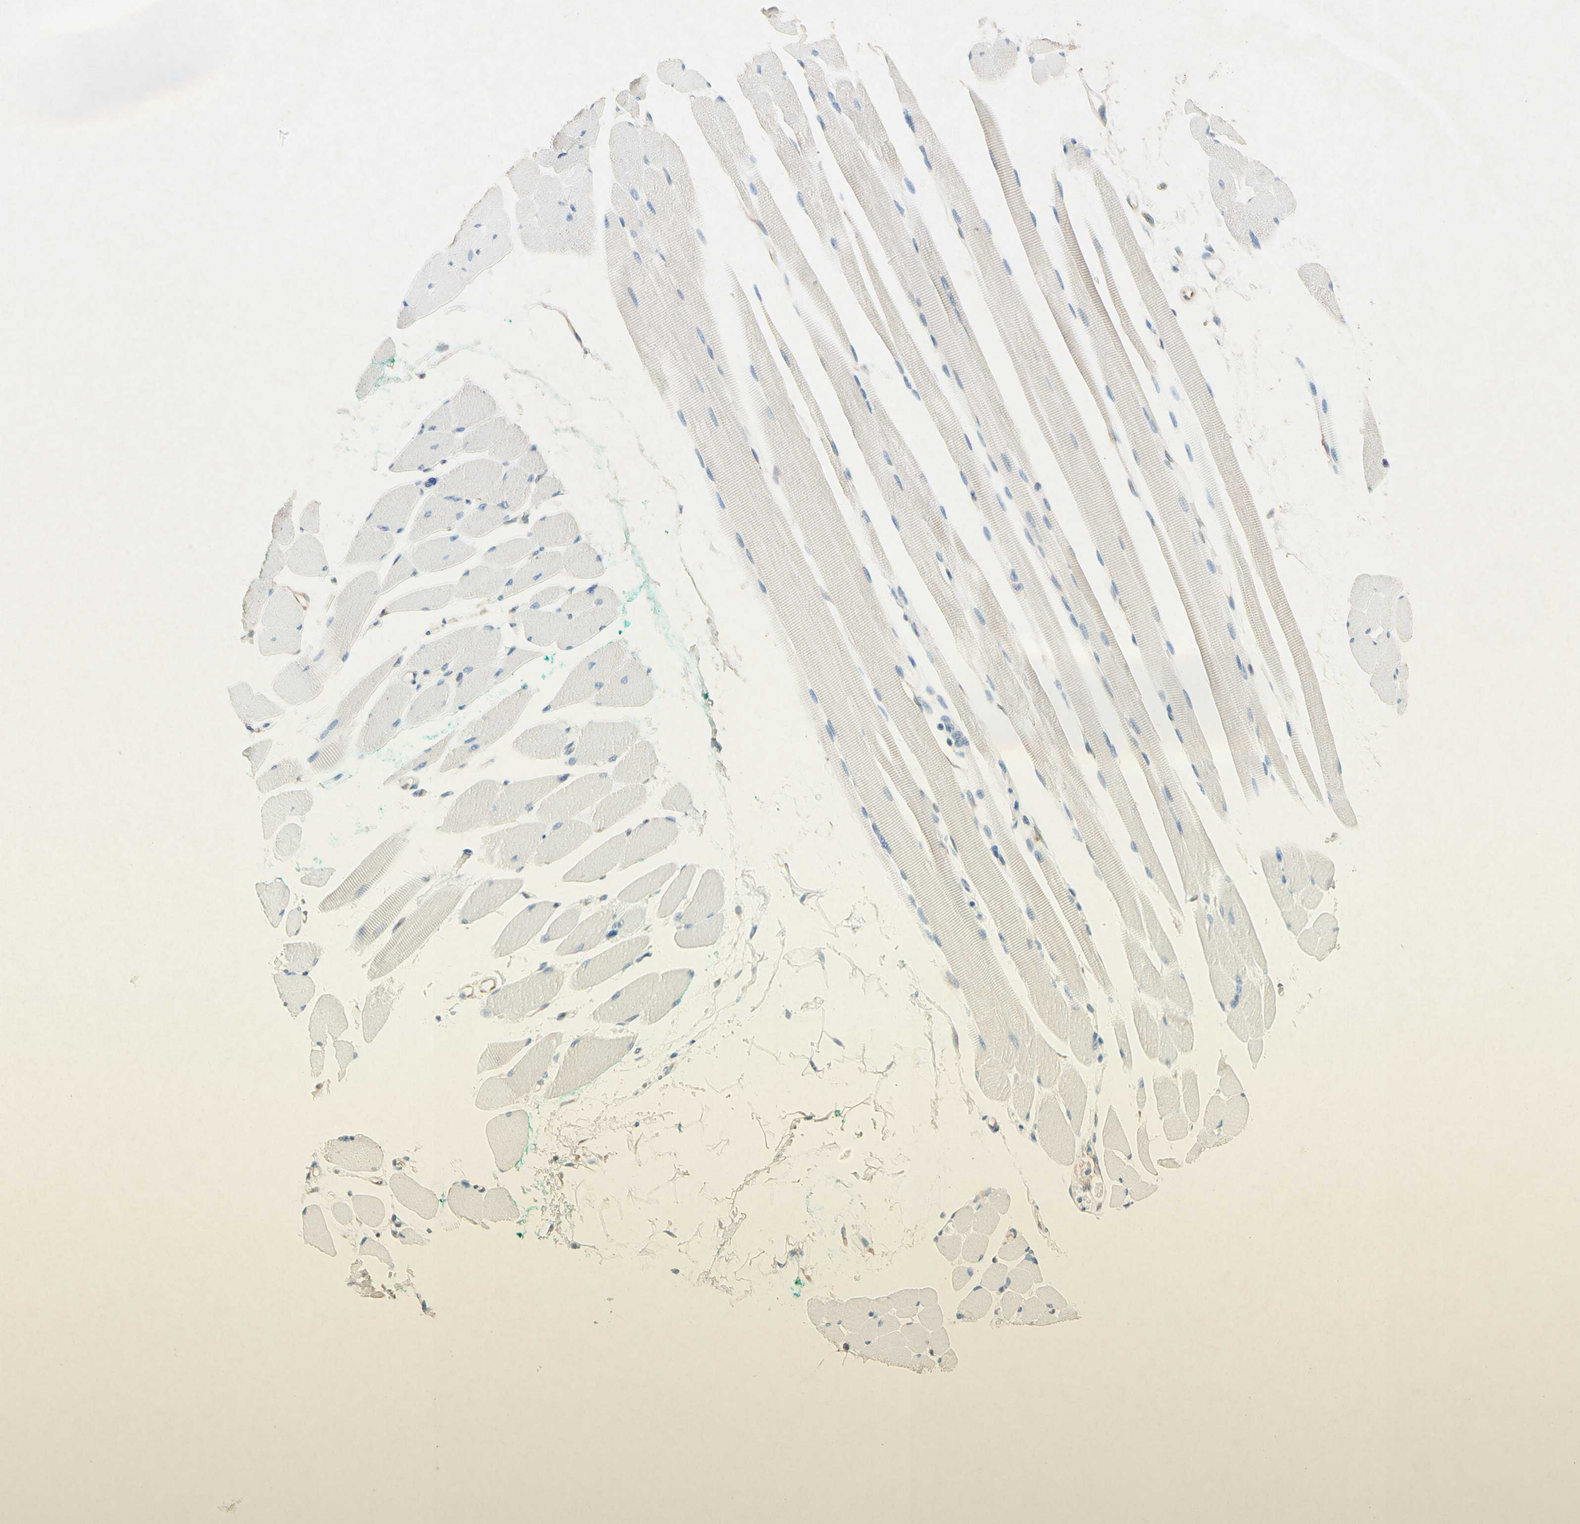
{"staining": {"intensity": "negative", "quantity": "none", "location": "none"}, "tissue": "skeletal muscle", "cell_type": "Myocytes", "image_type": "normal", "snomed": [{"axis": "morphology", "description": "Normal tissue, NOS"}, {"axis": "topography", "description": "Skeletal muscle"}, {"axis": "topography", "description": "Oral tissue"}, {"axis": "topography", "description": "Peripheral nerve tissue"}], "caption": "A high-resolution histopathology image shows IHC staining of unremarkable skeletal muscle, which demonstrates no significant expression in myocytes. (Stains: DAB (3,3'-diaminobenzidine) immunohistochemistry (IHC) with hematoxylin counter stain, Microscopy: brightfield microscopy at high magnification).", "gene": "PABPC1", "patient": {"sex": "female", "age": 84}}